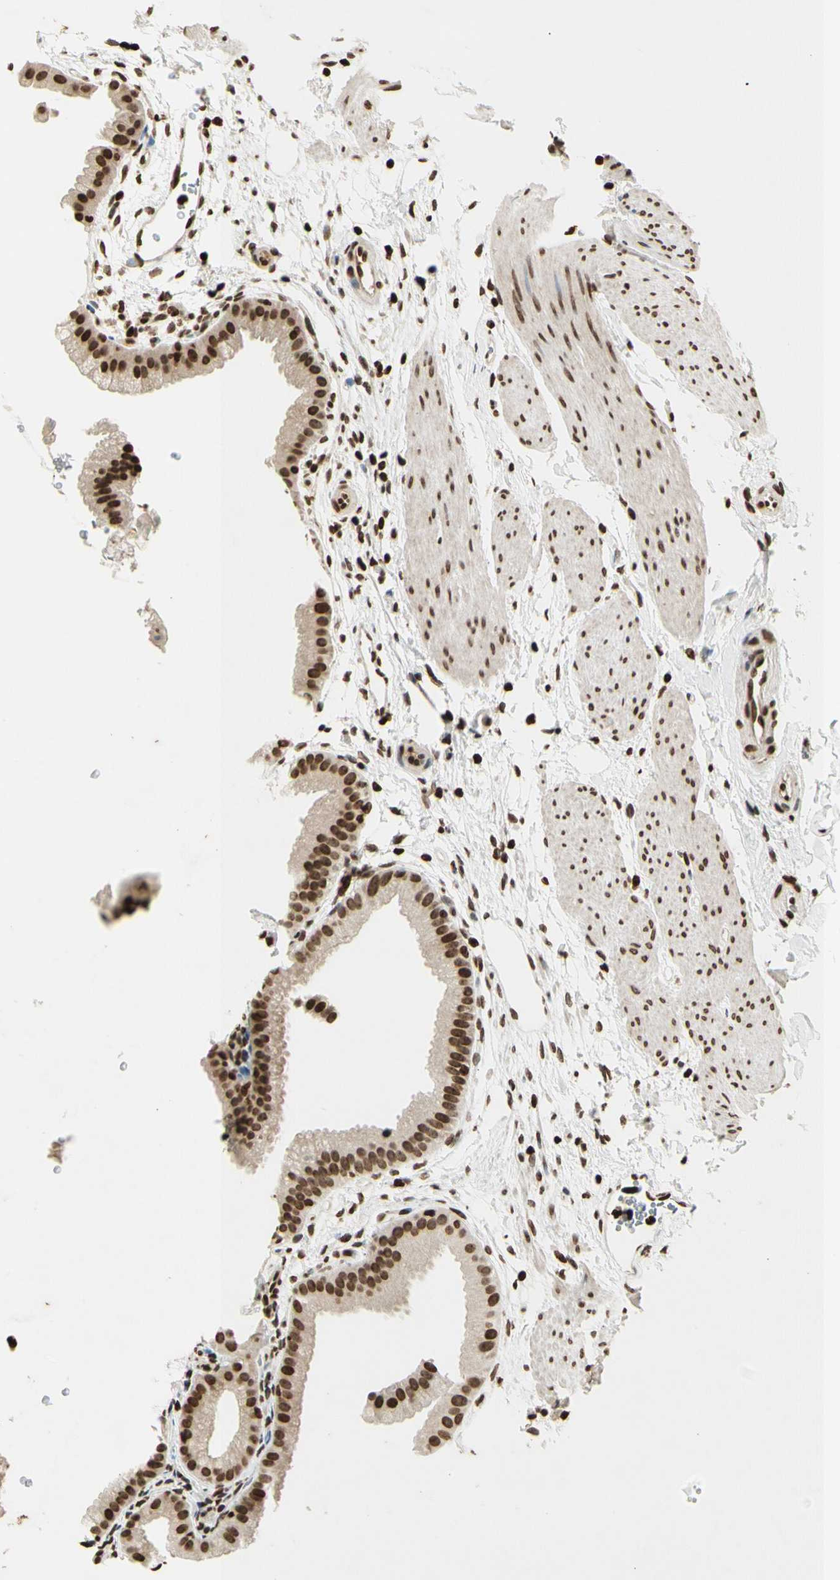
{"staining": {"intensity": "strong", "quantity": ">75%", "location": "nuclear"}, "tissue": "gallbladder", "cell_type": "Glandular cells", "image_type": "normal", "snomed": [{"axis": "morphology", "description": "Normal tissue, NOS"}, {"axis": "topography", "description": "Gallbladder"}], "caption": "A photomicrograph of human gallbladder stained for a protein exhibits strong nuclear brown staining in glandular cells.", "gene": "RORA", "patient": {"sex": "female", "age": 64}}